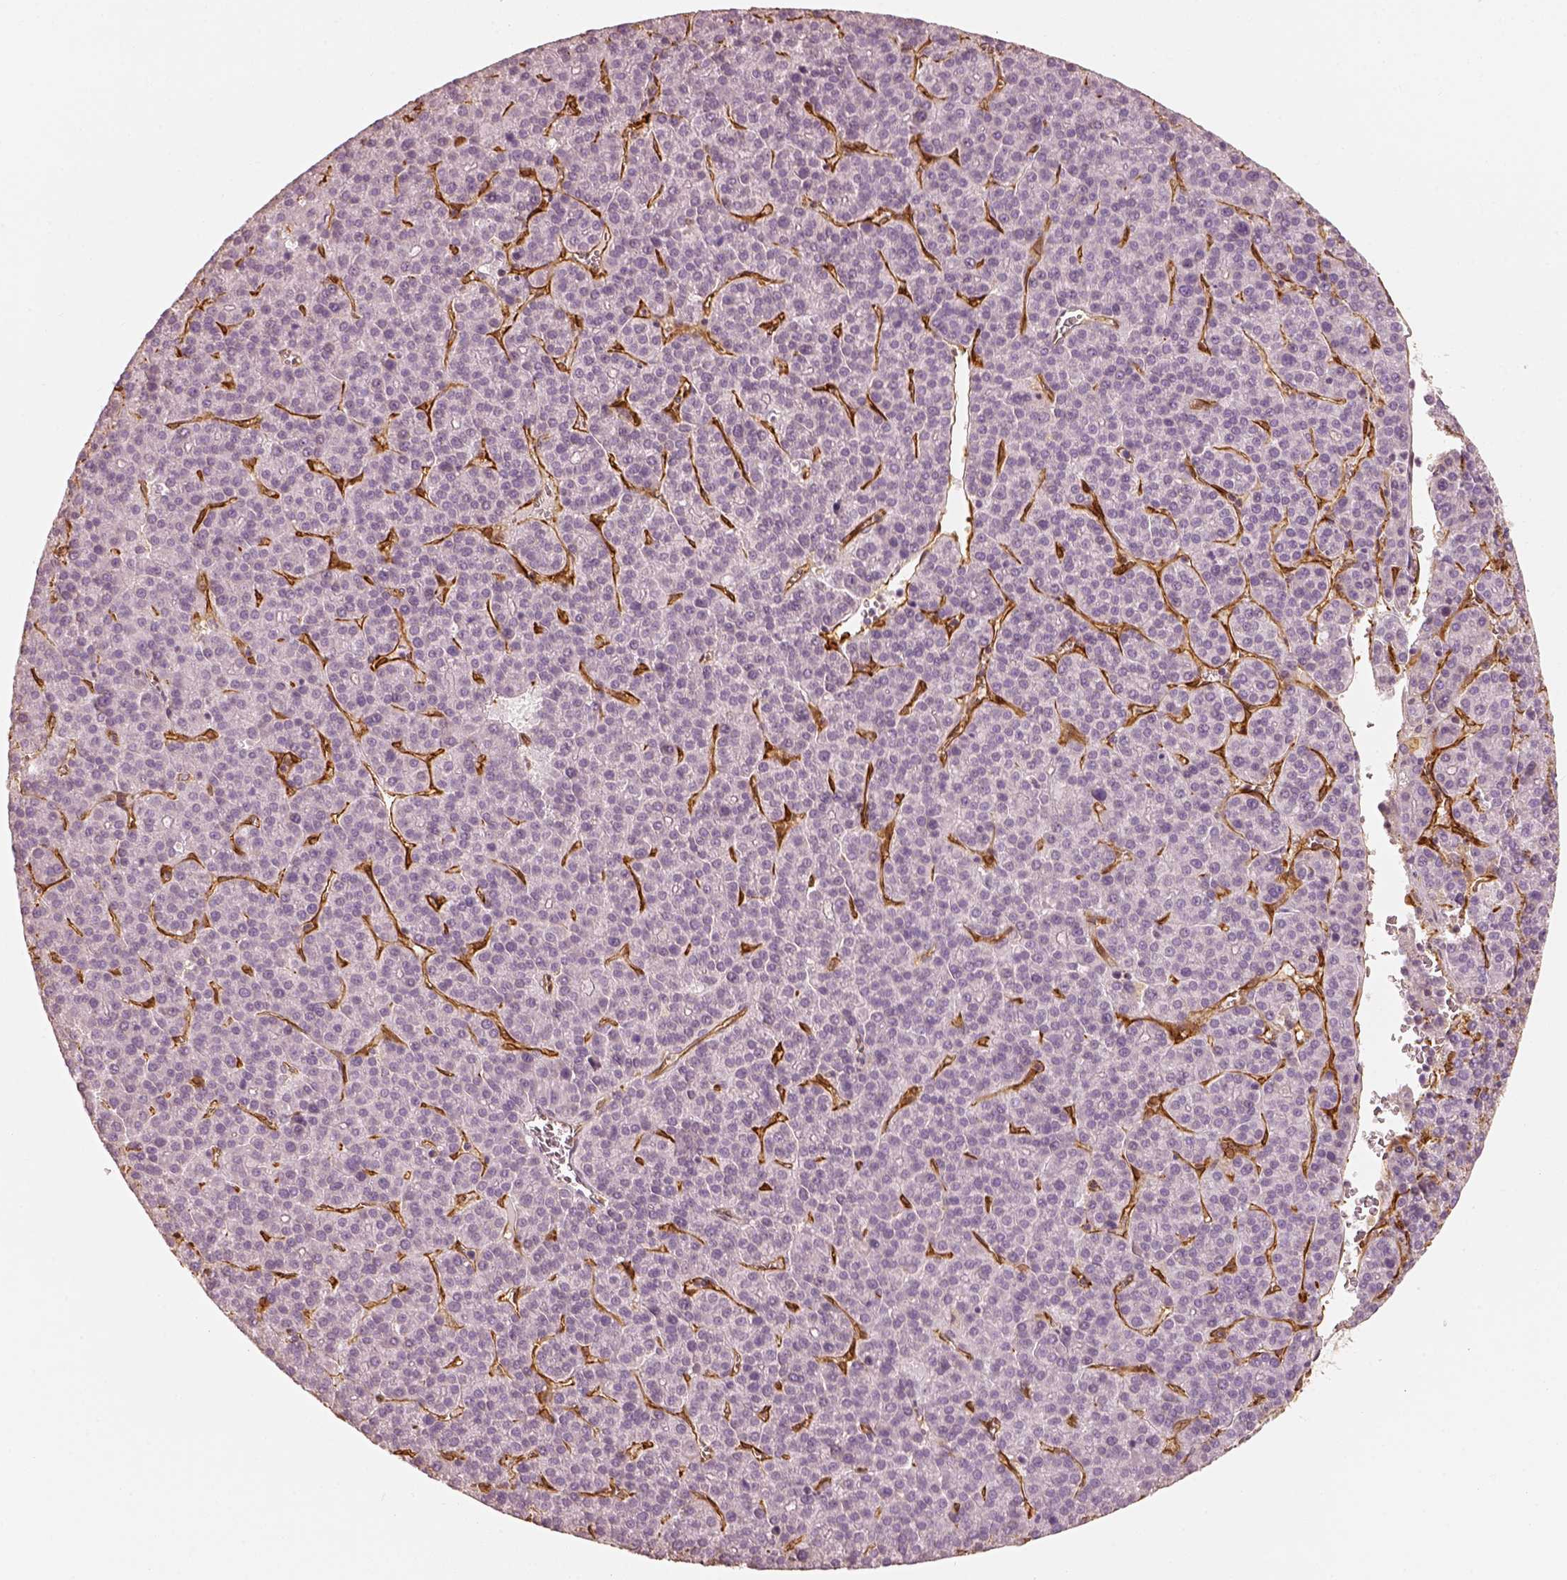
{"staining": {"intensity": "negative", "quantity": "none", "location": "none"}, "tissue": "liver cancer", "cell_type": "Tumor cells", "image_type": "cancer", "snomed": [{"axis": "morphology", "description": "Carcinoma, Hepatocellular, NOS"}, {"axis": "topography", "description": "Liver"}], "caption": "Hepatocellular carcinoma (liver) was stained to show a protein in brown. There is no significant positivity in tumor cells.", "gene": "FSCN1", "patient": {"sex": "female", "age": 58}}